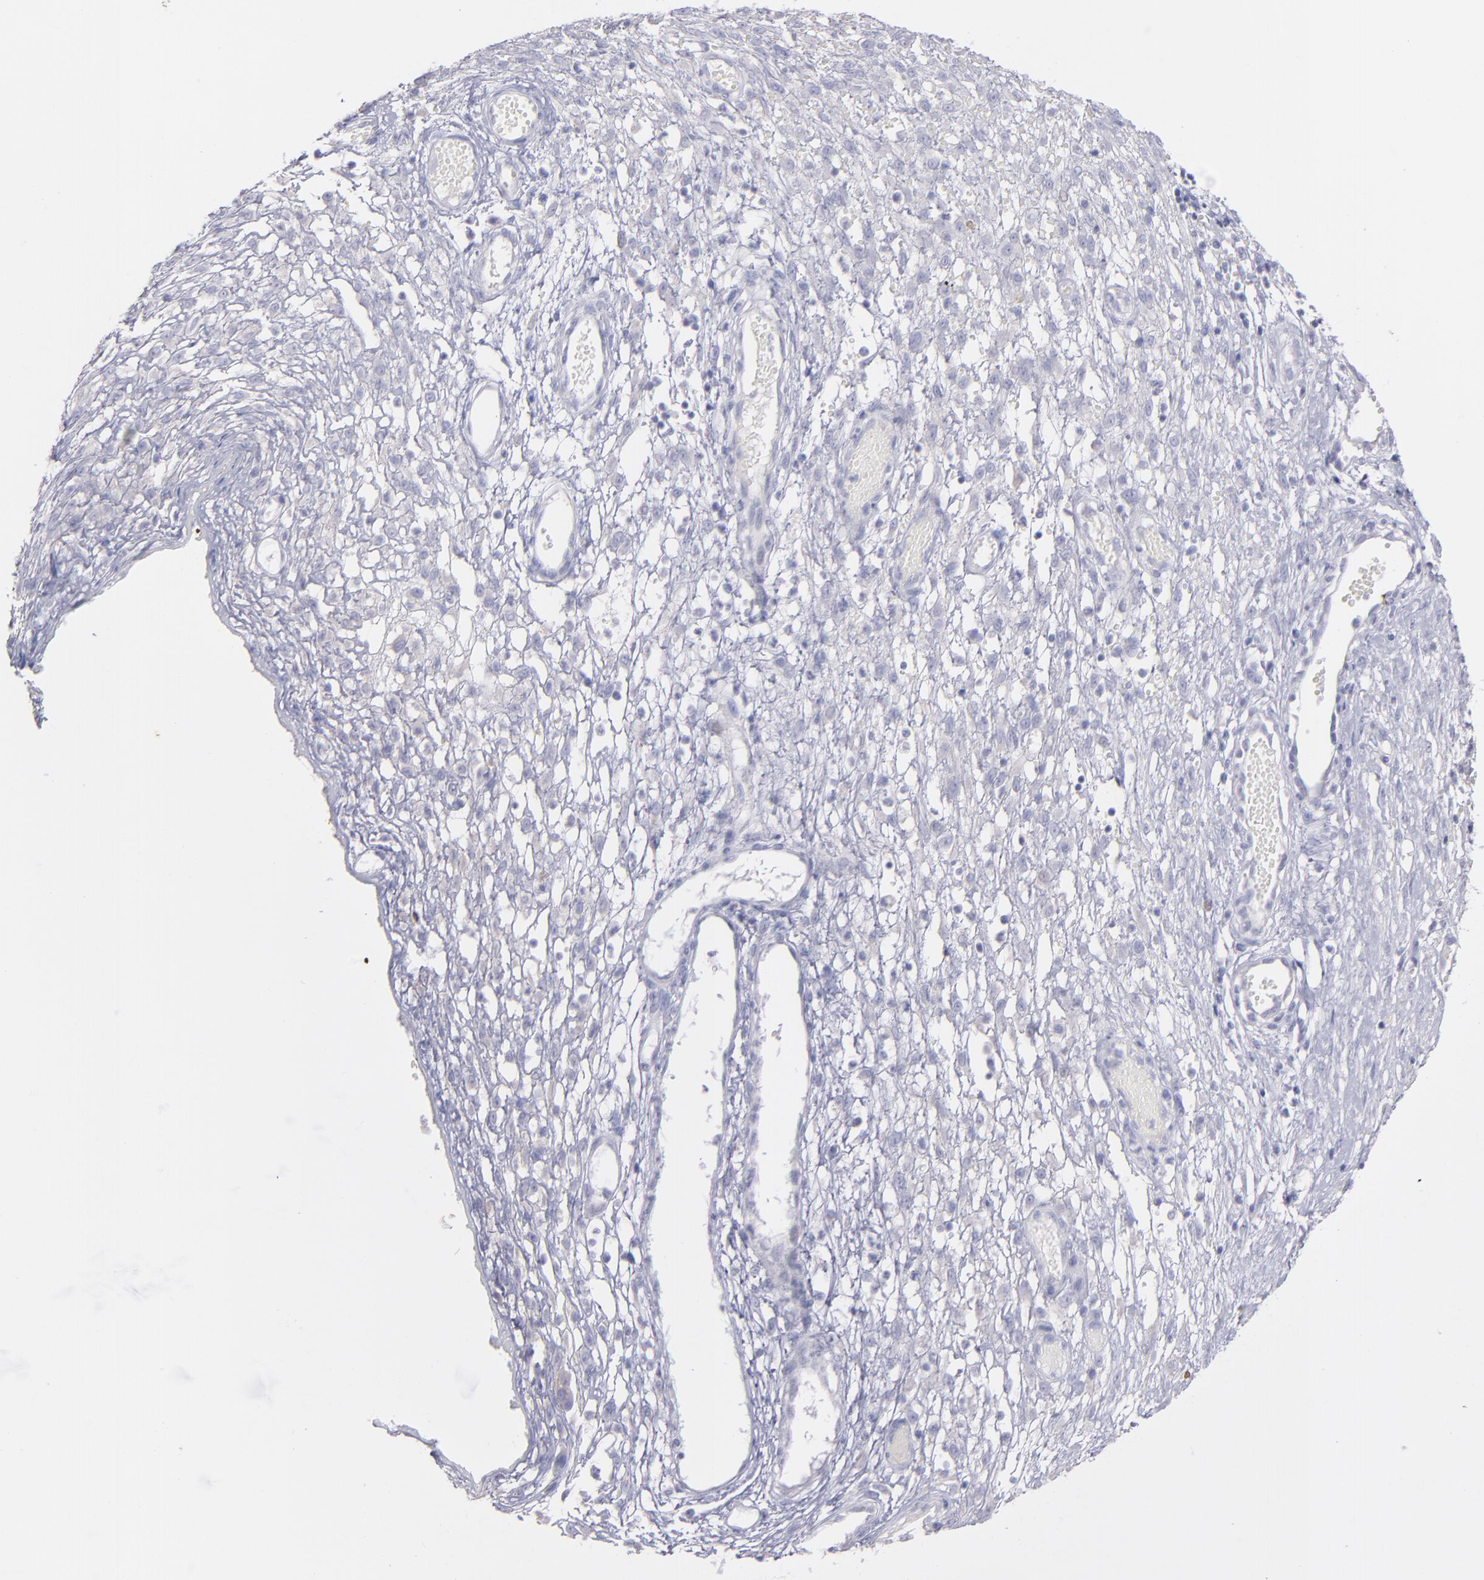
{"staining": {"intensity": "negative", "quantity": "none", "location": "none"}, "tissue": "ovarian cancer", "cell_type": "Tumor cells", "image_type": "cancer", "snomed": [{"axis": "morphology", "description": "Carcinoma, endometroid"}, {"axis": "topography", "description": "Ovary"}], "caption": "High power microscopy image of an IHC photomicrograph of endometroid carcinoma (ovarian), revealing no significant expression in tumor cells.", "gene": "SNAP25", "patient": {"sex": "female", "age": 42}}